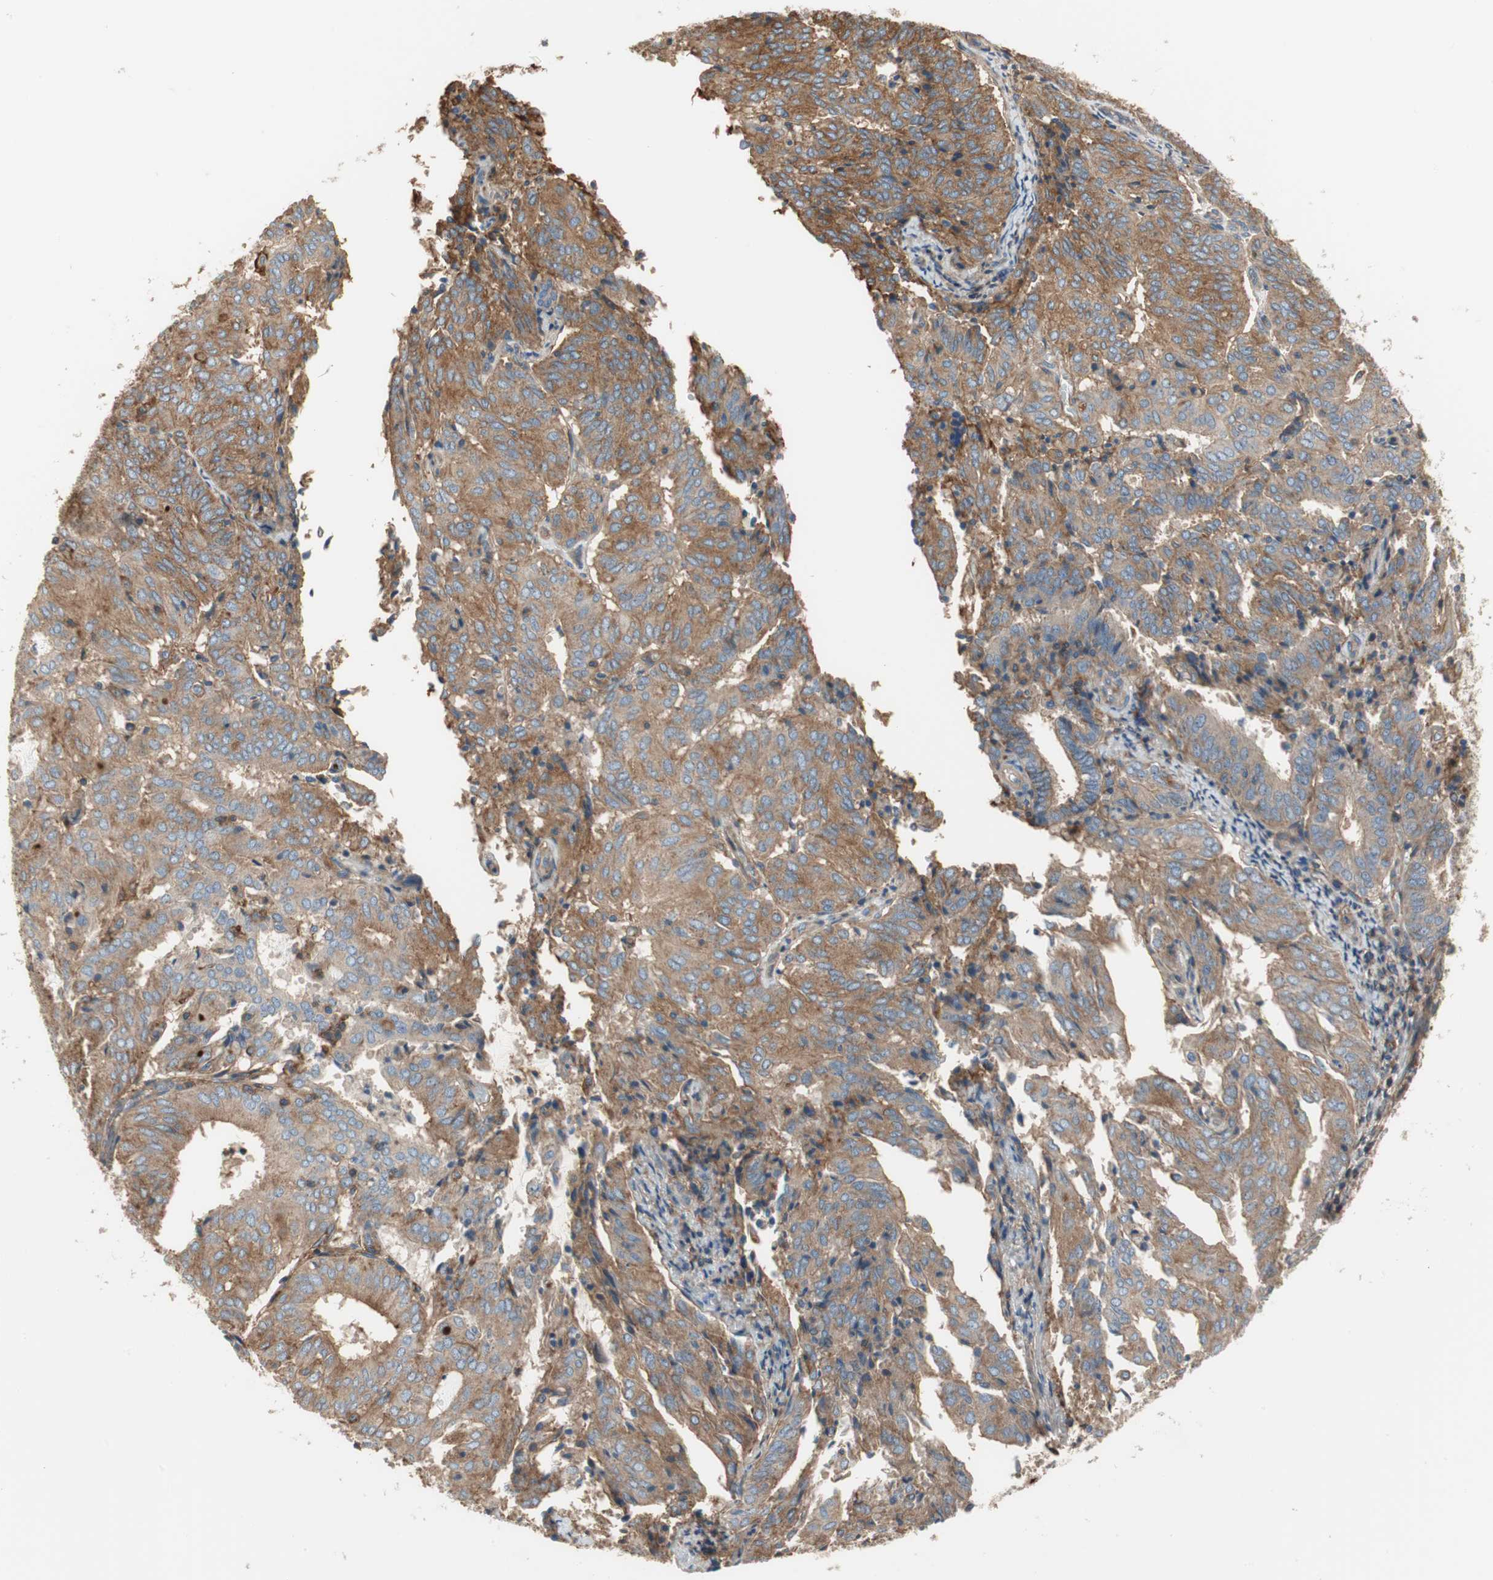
{"staining": {"intensity": "moderate", "quantity": ">75%", "location": "cytoplasmic/membranous"}, "tissue": "endometrial cancer", "cell_type": "Tumor cells", "image_type": "cancer", "snomed": [{"axis": "morphology", "description": "Adenocarcinoma, NOS"}, {"axis": "topography", "description": "Uterus"}], "caption": "Immunohistochemical staining of endometrial adenocarcinoma shows medium levels of moderate cytoplasmic/membranous protein positivity in approximately >75% of tumor cells.", "gene": "IL1RL1", "patient": {"sex": "female", "age": 60}}